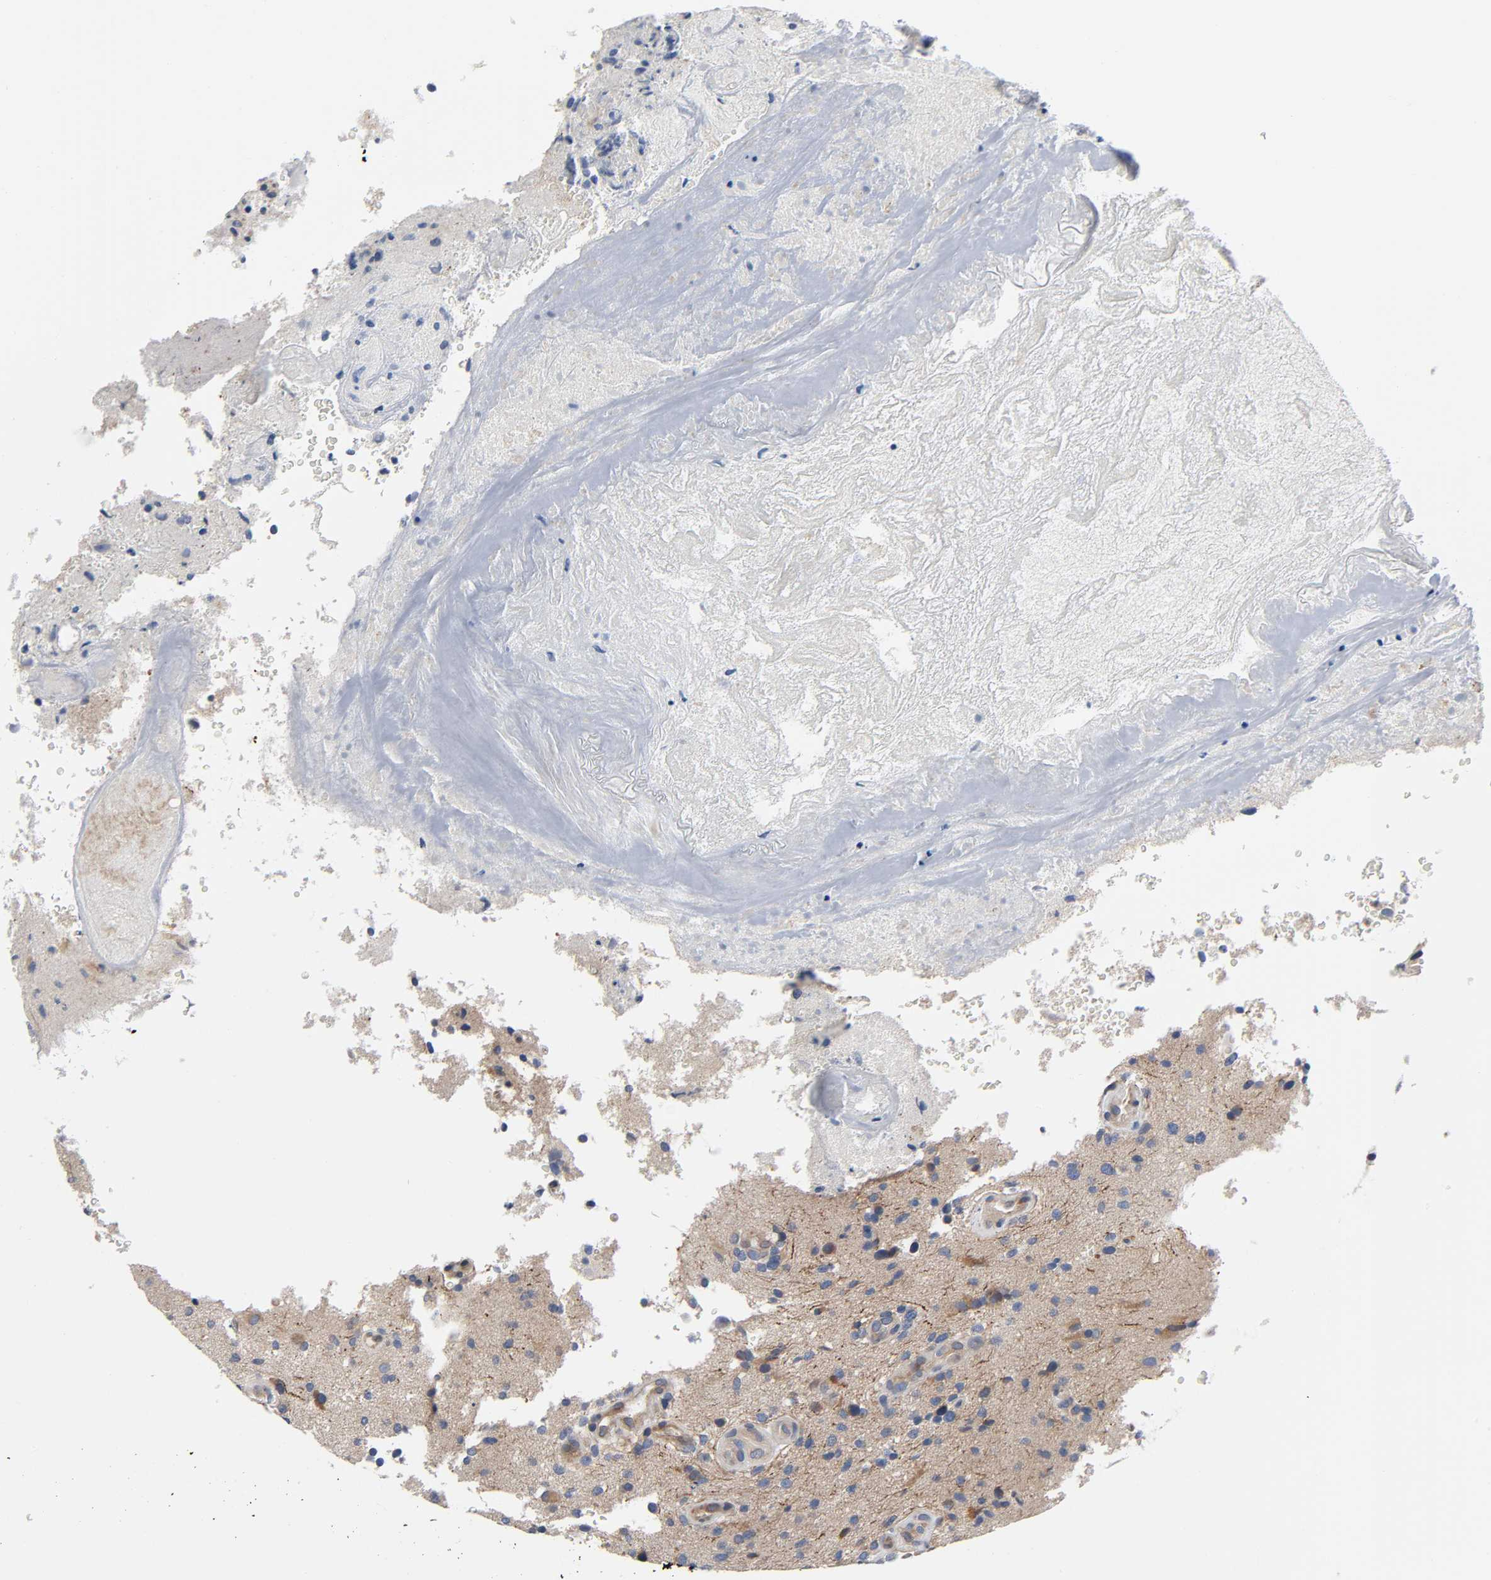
{"staining": {"intensity": "moderate", "quantity": "25%-75%", "location": "cytoplasmic/membranous"}, "tissue": "glioma", "cell_type": "Tumor cells", "image_type": "cancer", "snomed": [{"axis": "morphology", "description": "Normal tissue, NOS"}, {"axis": "morphology", "description": "Glioma, malignant, High grade"}, {"axis": "topography", "description": "Cerebral cortex"}], "caption": "High-magnification brightfield microscopy of glioma stained with DAB (3,3'-diaminobenzidine) (brown) and counterstained with hematoxylin (blue). tumor cells exhibit moderate cytoplasmic/membranous staining is present in about25%-75% of cells.", "gene": "ASB6", "patient": {"sex": "male", "age": 75}}